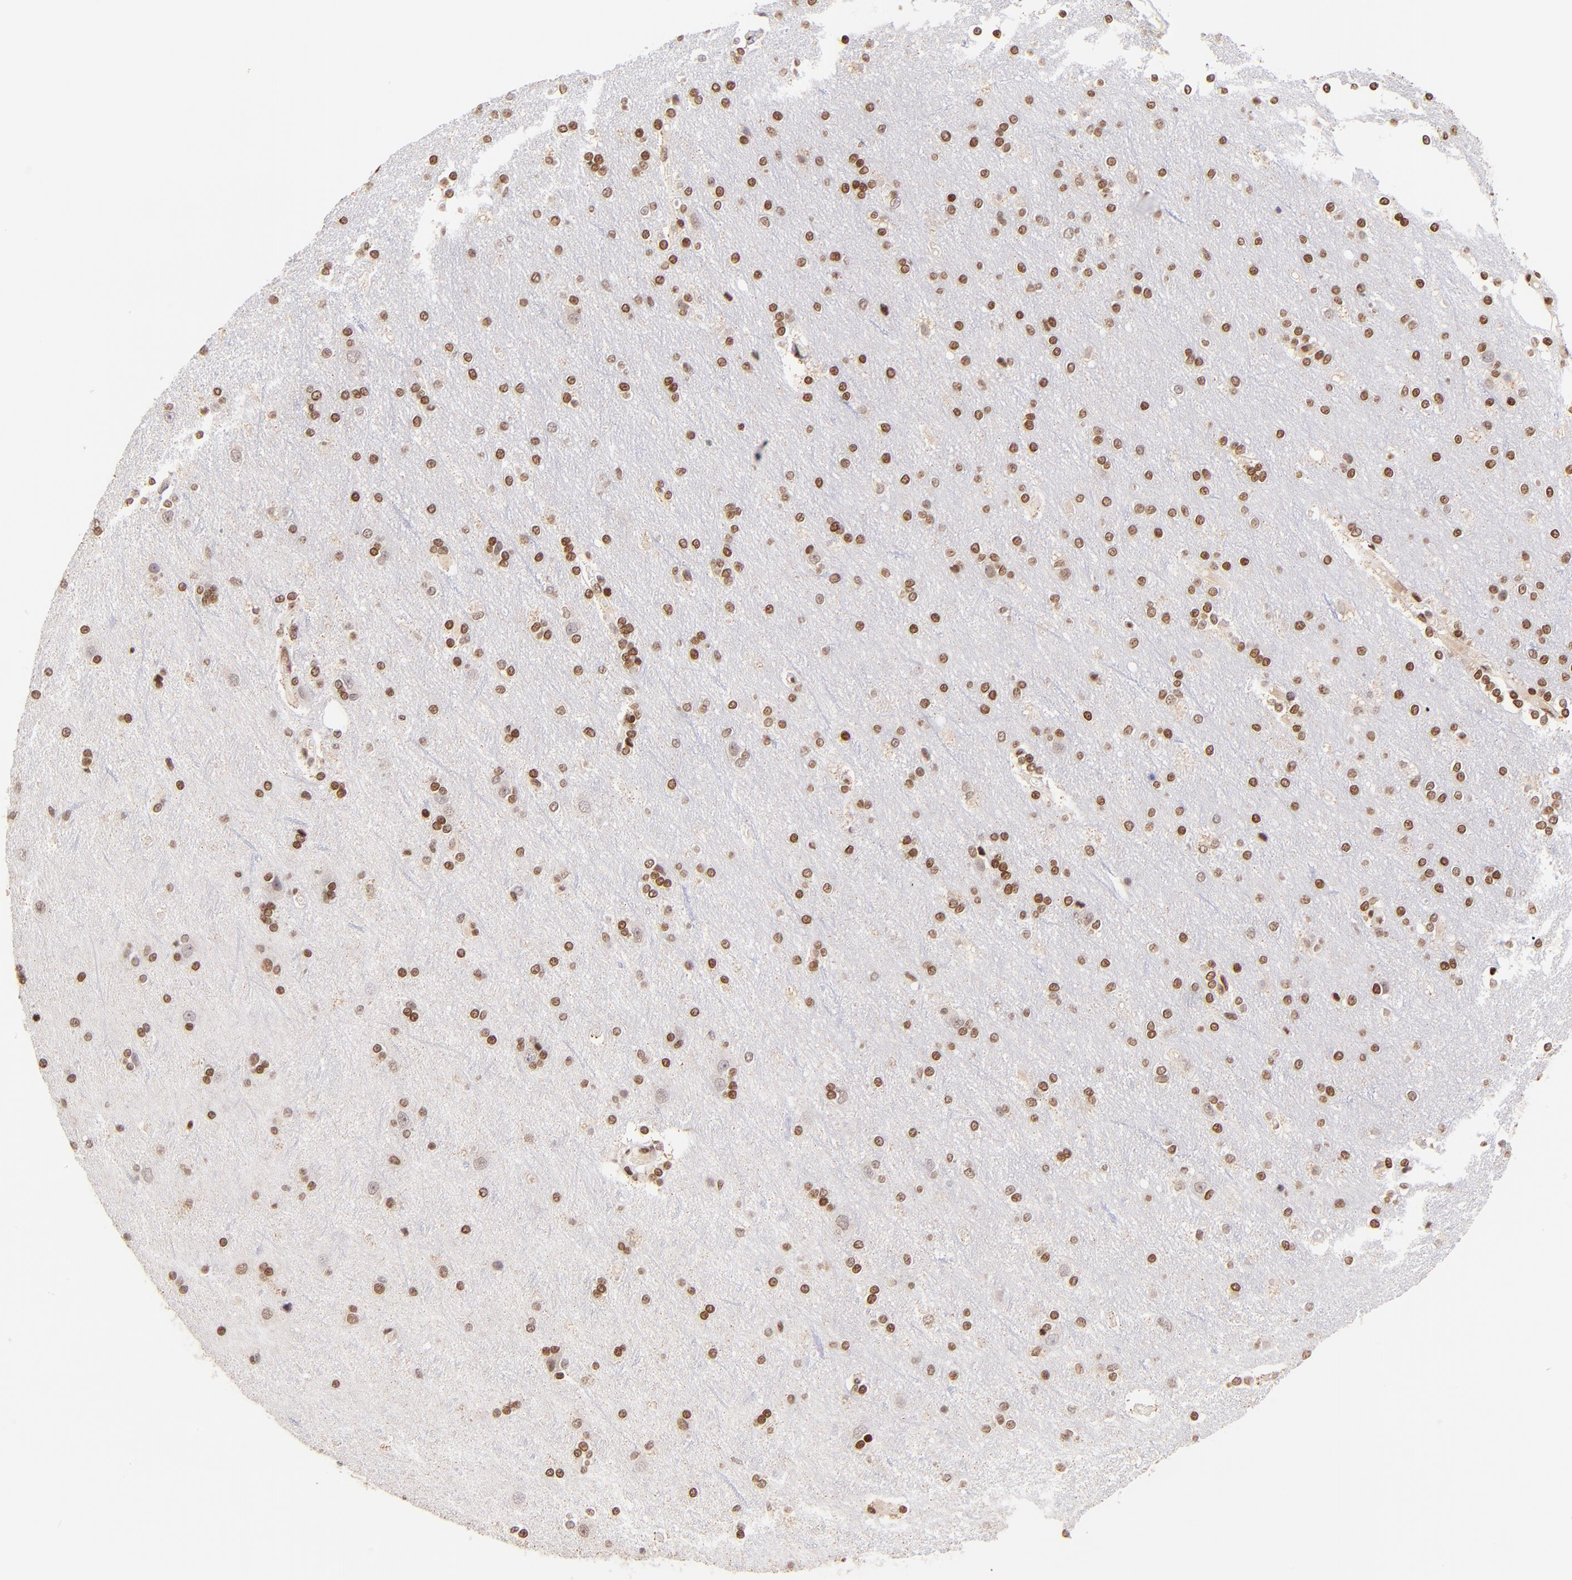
{"staining": {"intensity": "moderate", "quantity": ">75%", "location": "nuclear"}, "tissue": "cerebral cortex", "cell_type": "Endothelial cells", "image_type": "normal", "snomed": [{"axis": "morphology", "description": "Normal tissue, NOS"}, {"axis": "topography", "description": "Cerebral cortex"}], "caption": "Endothelial cells display moderate nuclear positivity in about >75% of cells in normal cerebral cortex. Using DAB (brown) and hematoxylin (blue) stains, captured at high magnification using brightfield microscopy.", "gene": "MIDEAS", "patient": {"sex": "female", "age": 54}}